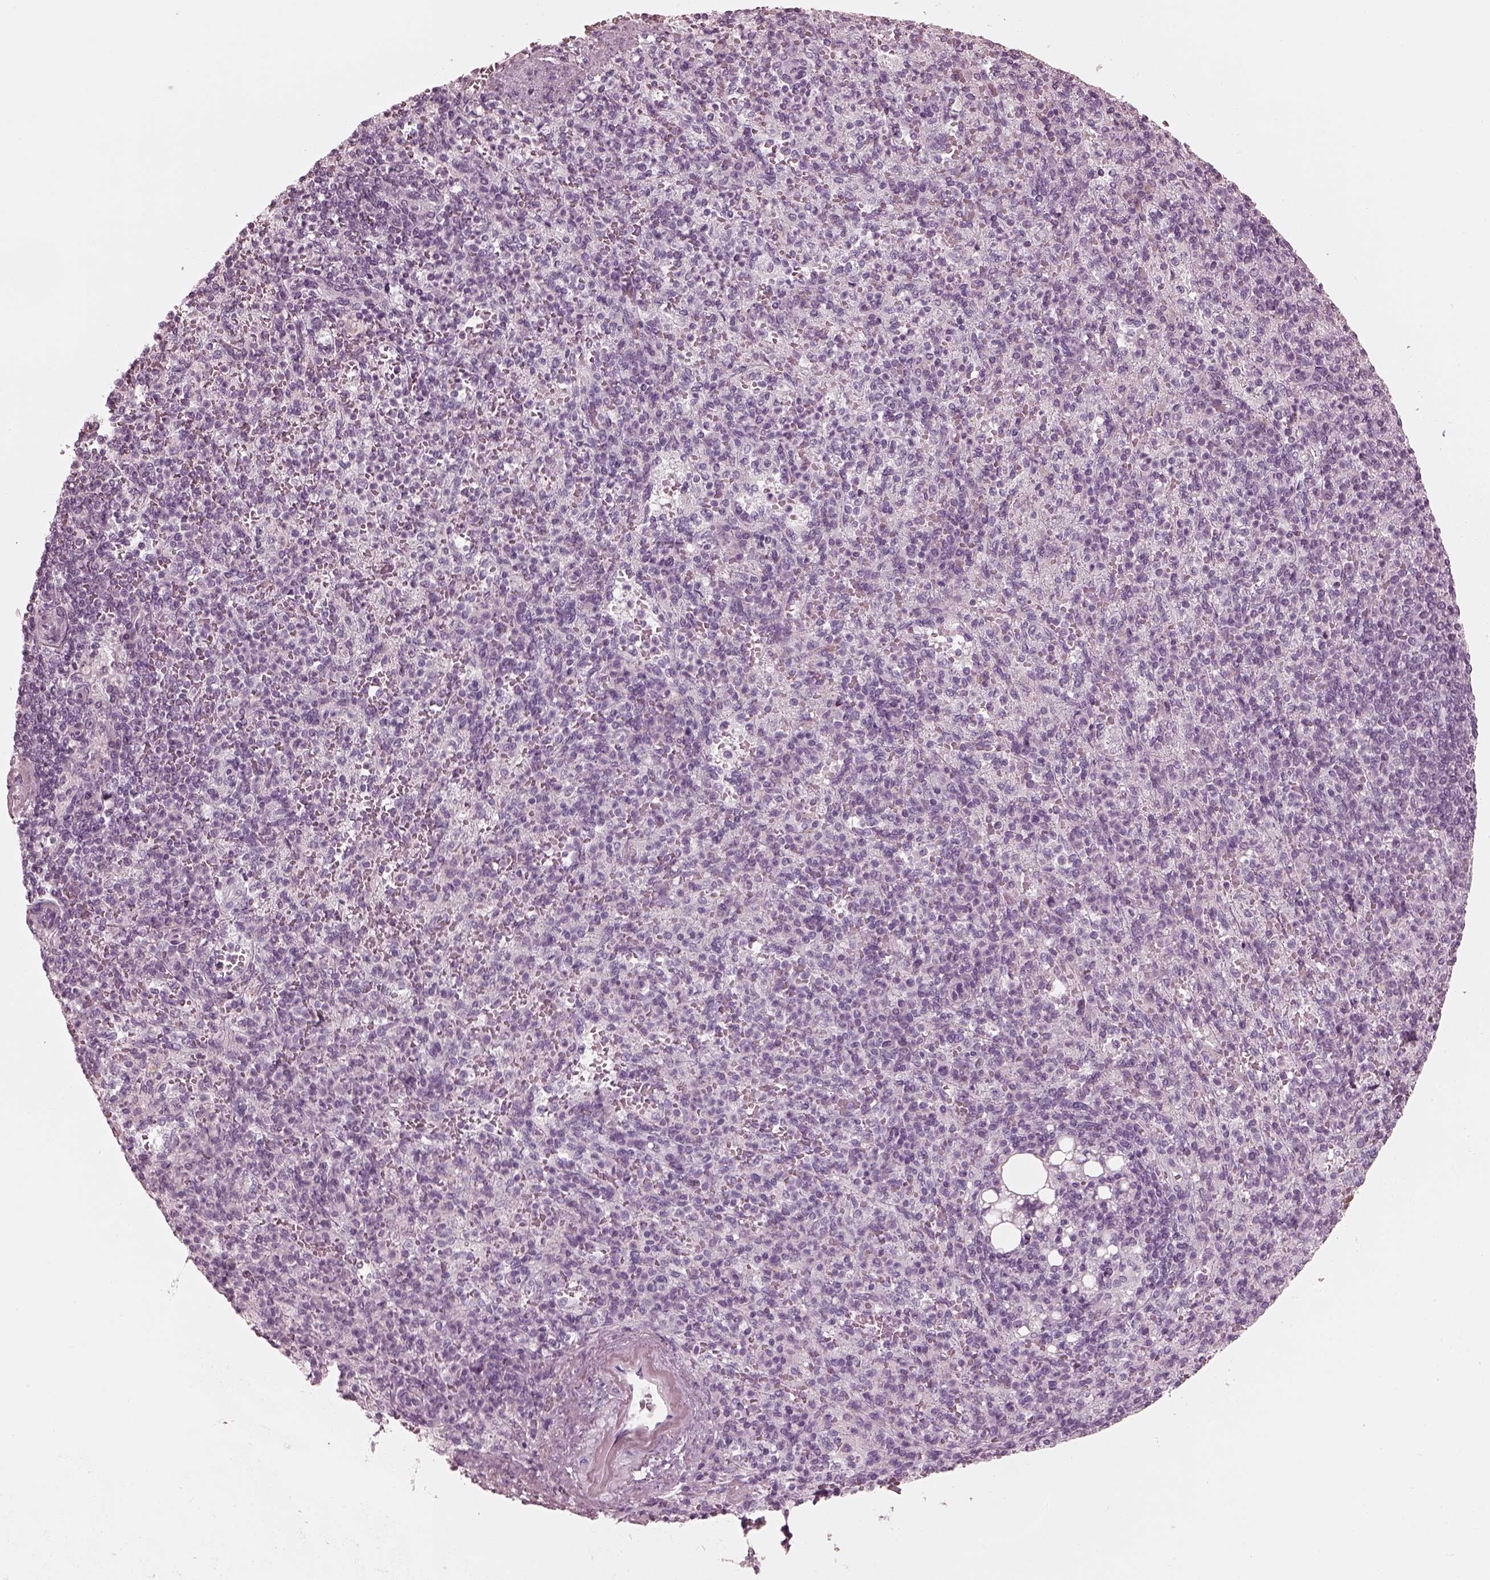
{"staining": {"intensity": "negative", "quantity": "none", "location": "none"}, "tissue": "spleen", "cell_type": "Cells in red pulp", "image_type": "normal", "snomed": [{"axis": "morphology", "description": "Normal tissue, NOS"}, {"axis": "topography", "description": "Spleen"}], "caption": "There is no significant expression in cells in red pulp of spleen.", "gene": "SAXO2", "patient": {"sex": "female", "age": 74}}